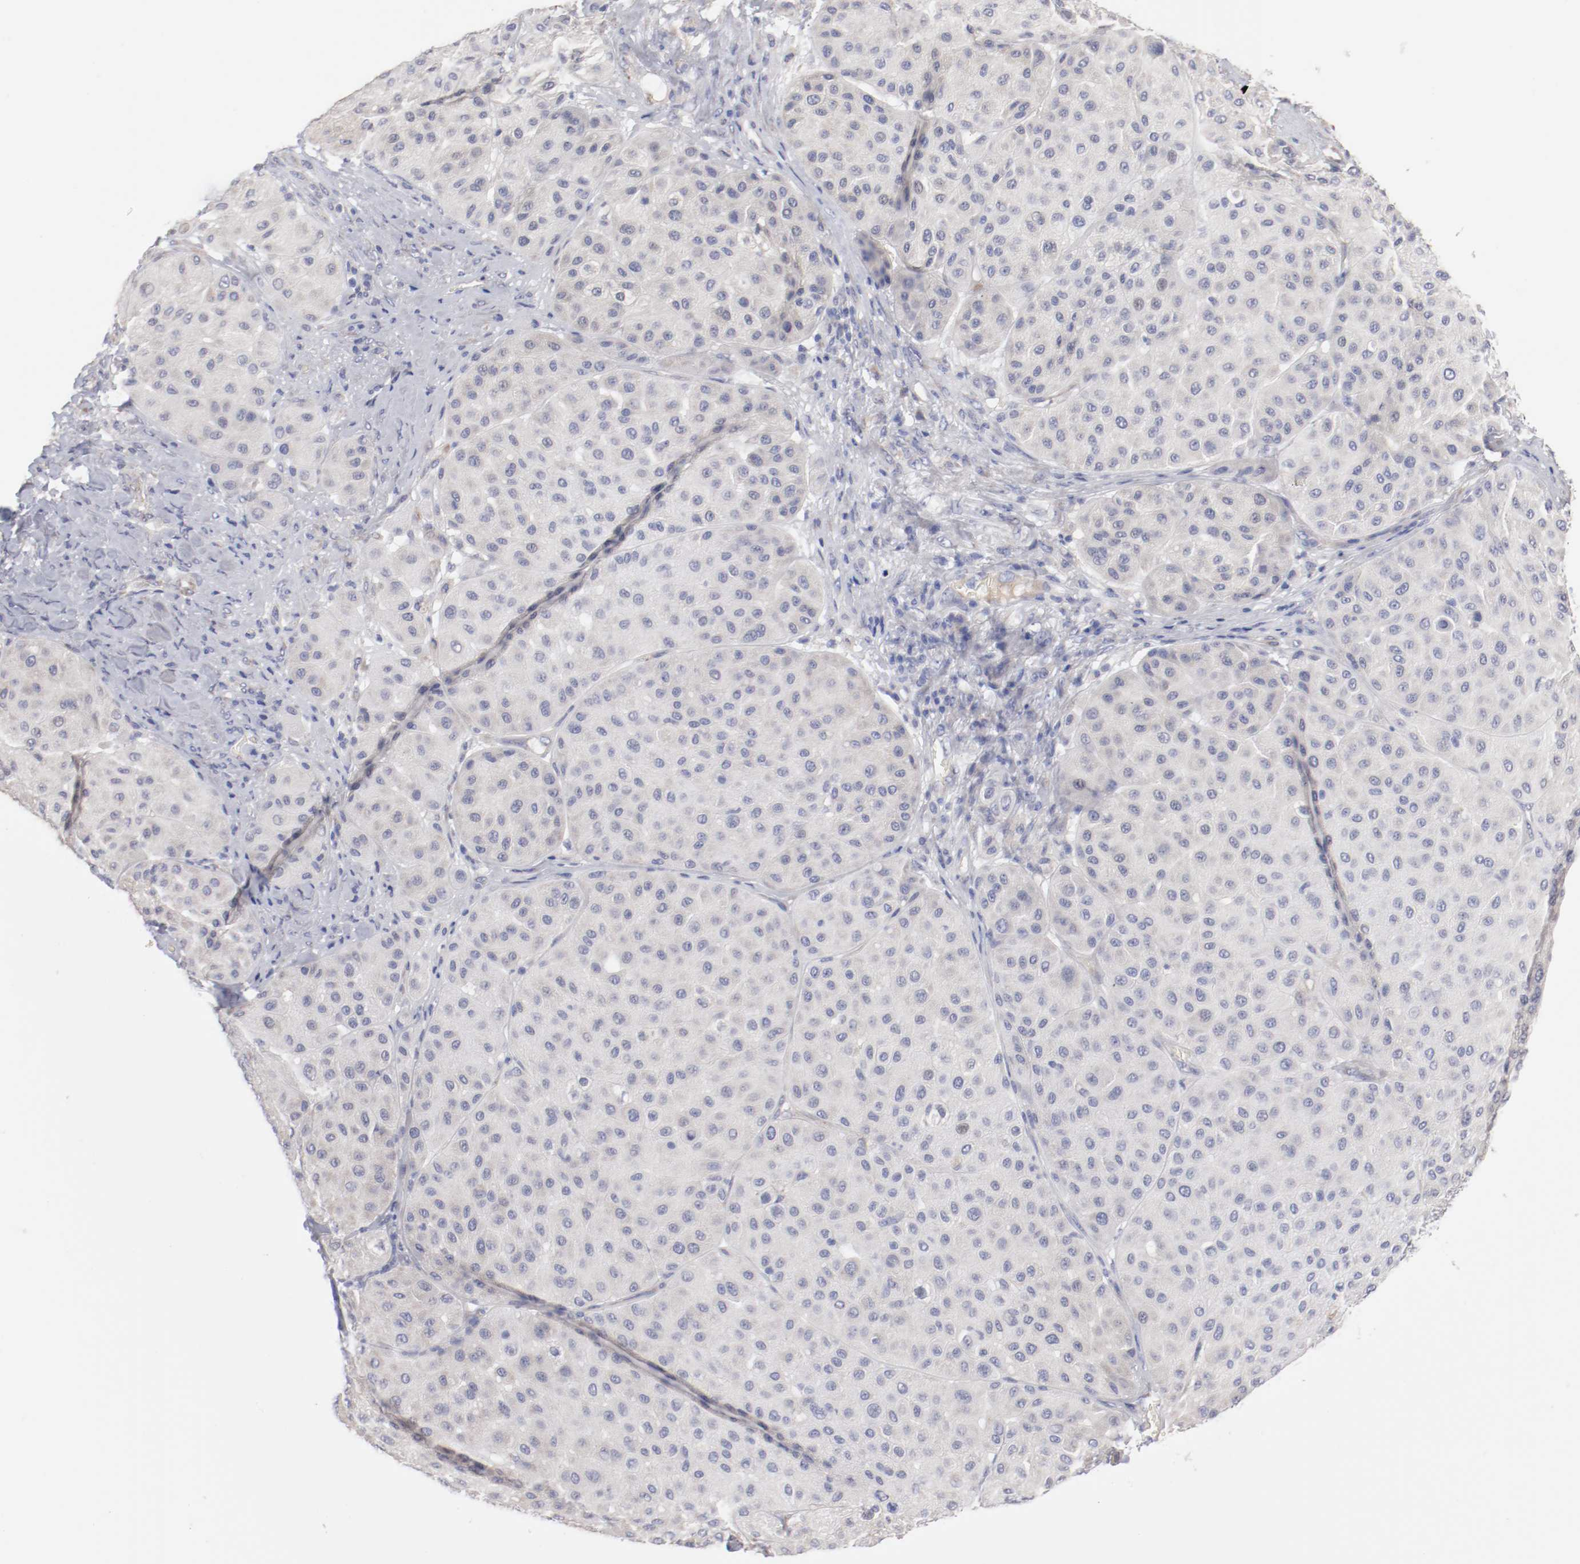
{"staining": {"intensity": "negative", "quantity": "none", "location": "none"}, "tissue": "melanoma", "cell_type": "Tumor cells", "image_type": "cancer", "snomed": [{"axis": "morphology", "description": "Normal tissue, NOS"}, {"axis": "morphology", "description": "Malignant melanoma, Metastatic site"}, {"axis": "topography", "description": "Skin"}], "caption": "Immunohistochemistry (IHC) of malignant melanoma (metastatic site) demonstrates no staining in tumor cells. Brightfield microscopy of immunohistochemistry (IHC) stained with DAB (brown) and hematoxylin (blue), captured at high magnification.", "gene": "CPE", "patient": {"sex": "male", "age": 41}}